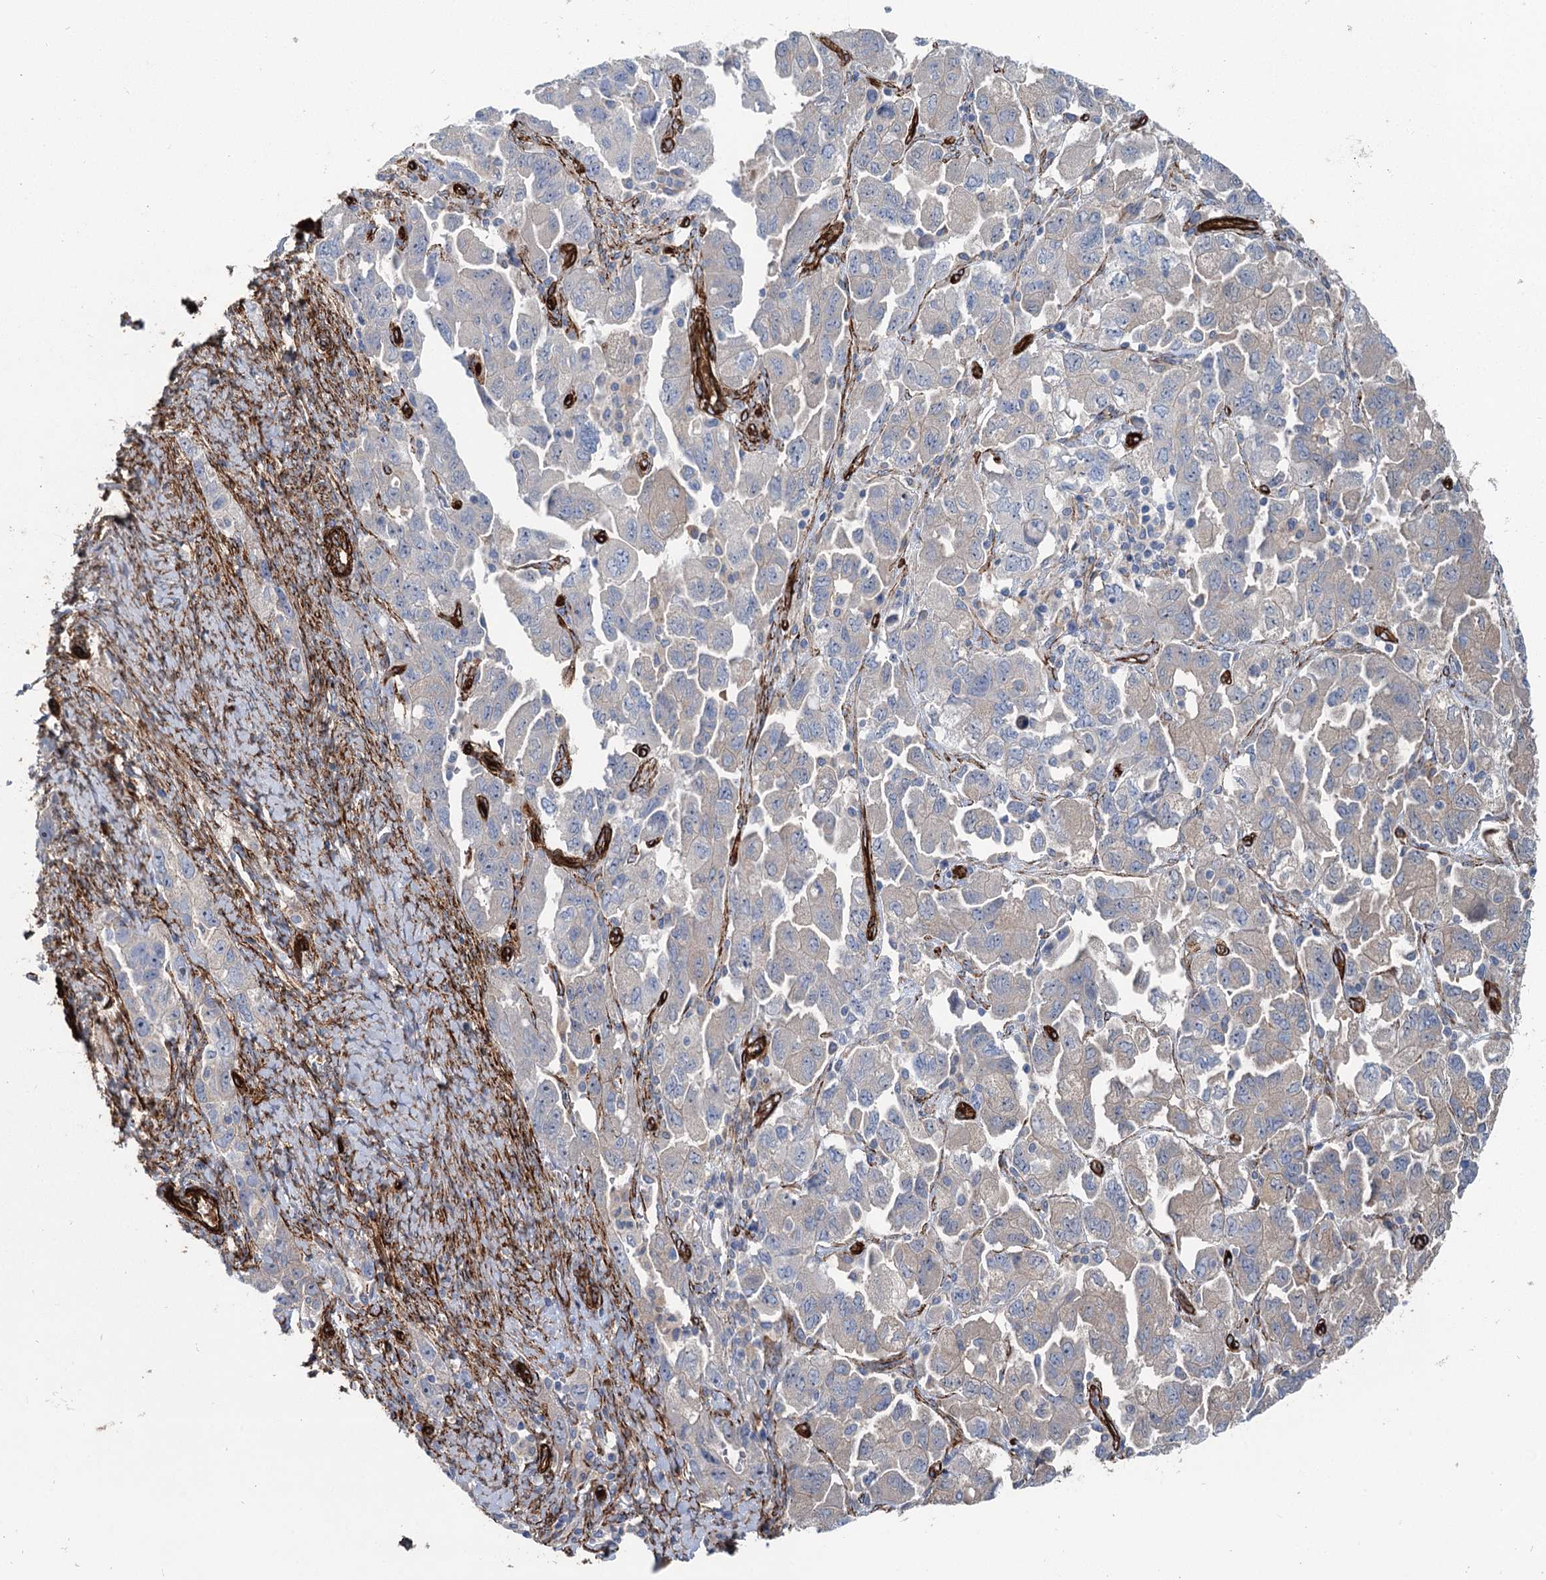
{"staining": {"intensity": "negative", "quantity": "none", "location": "none"}, "tissue": "ovarian cancer", "cell_type": "Tumor cells", "image_type": "cancer", "snomed": [{"axis": "morphology", "description": "Carcinoma, NOS"}, {"axis": "morphology", "description": "Cystadenocarcinoma, serous, NOS"}, {"axis": "topography", "description": "Ovary"}], "caption": "The image displays no staining of tumor cells in ovarian cancer (serous cystadenocarcinoma). (DAB immunohistochemistry, high magnification).", "gene": "IQSEC1", "patient": {"sex": "female", "age": 69}}